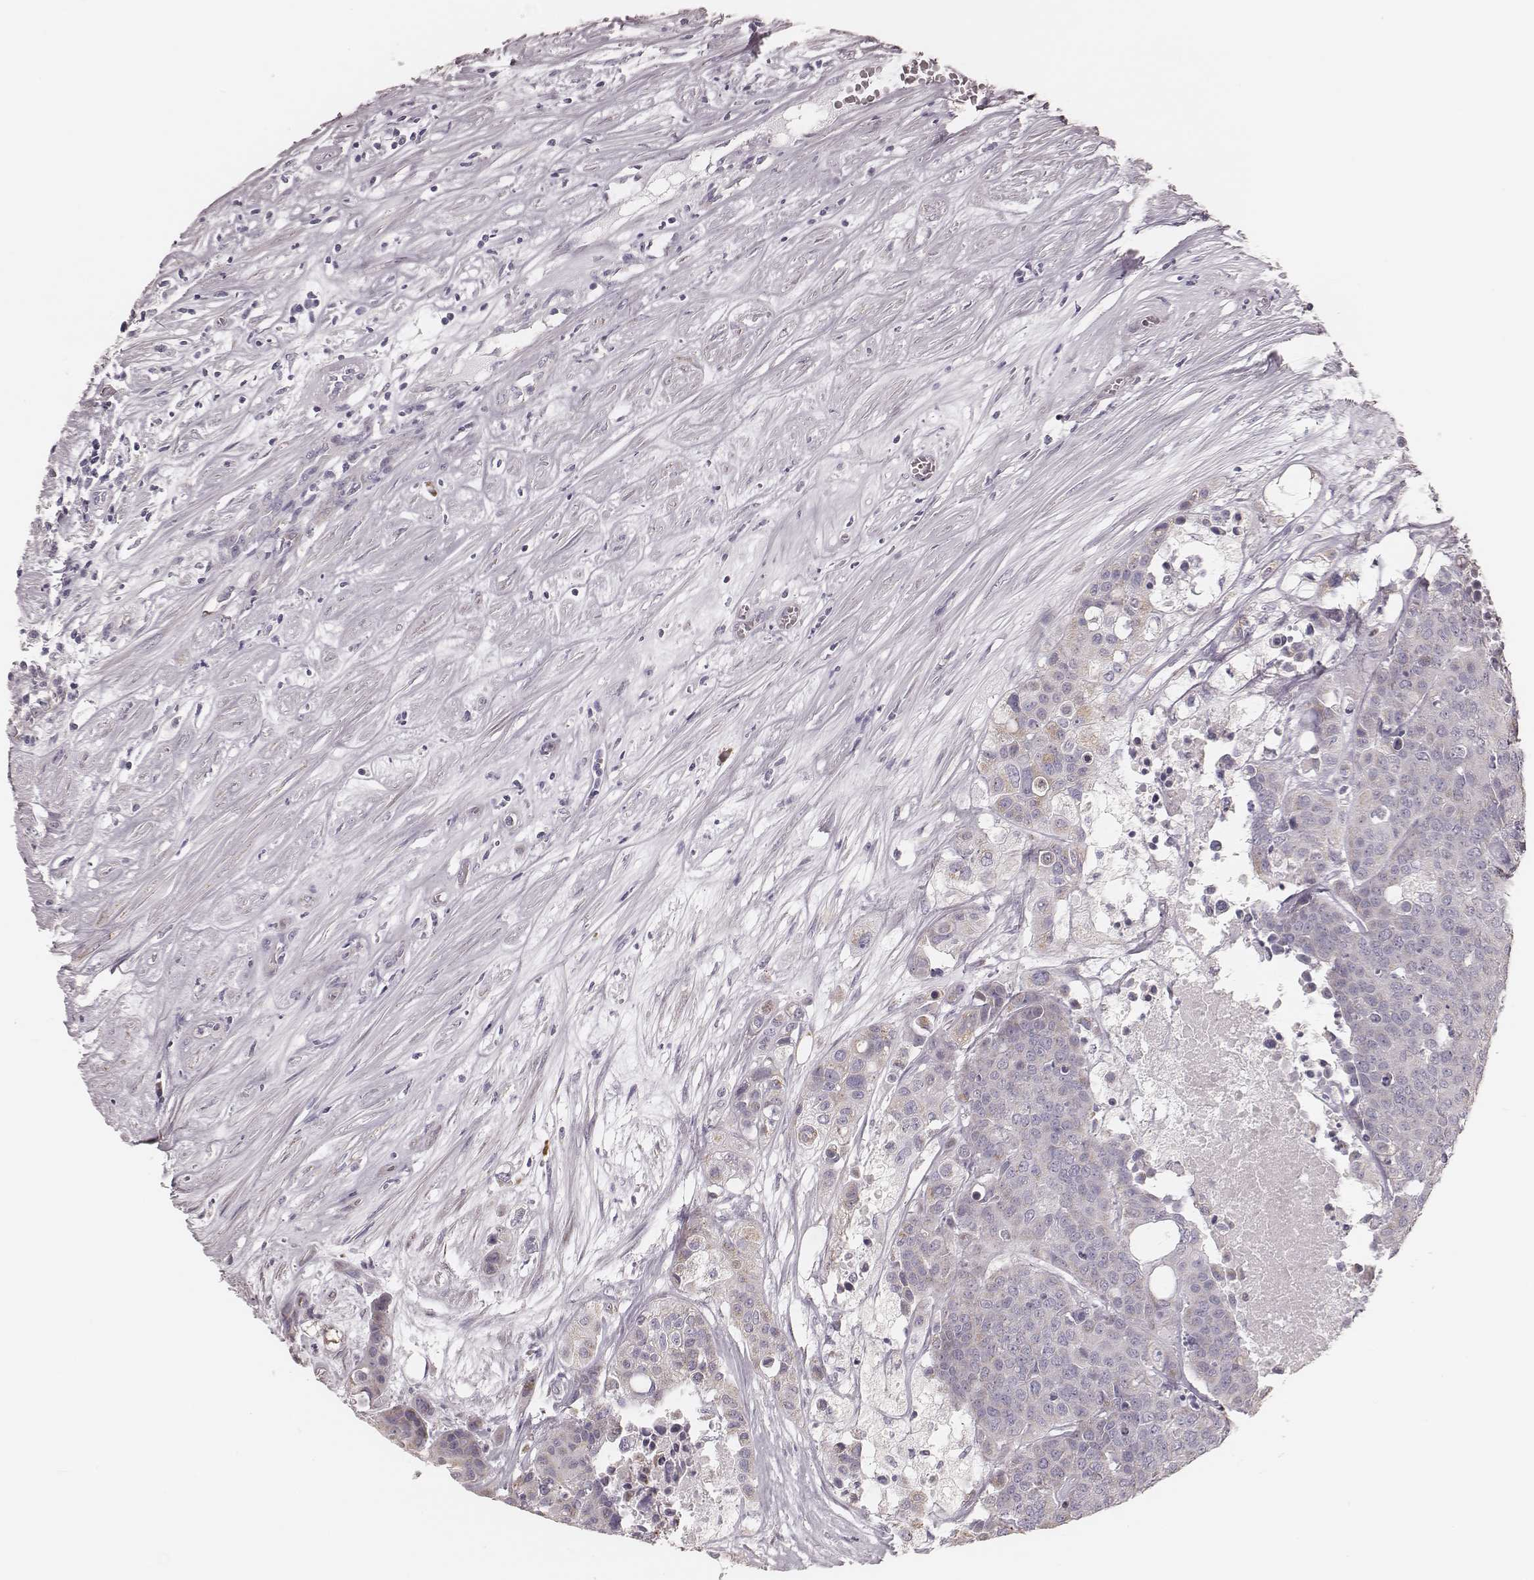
{"staining": {"intensity": "weak", "quantity": ">75%", "location": "cytoplasmic/membranous"}, "tissue": "carcinoid", "cell_type": "Tumor cells", "image_type": "cancer", "snomed": [{"axis": "morphology", "description": "Carcinoid, malignant, NOS"}, {"axis": "topography", "description": "Colon"}], "caption": "Immunohistochemistry (IHC) of human carcinoid displays low levels of weak cytoplasmic/membranous expression in approximately >75% of tumor cells. (brown staining indicates protein expression, while blue staining denotes nuclei).", "gene": "KIF5C", "patient": {"sex": "male", "age": 81}}